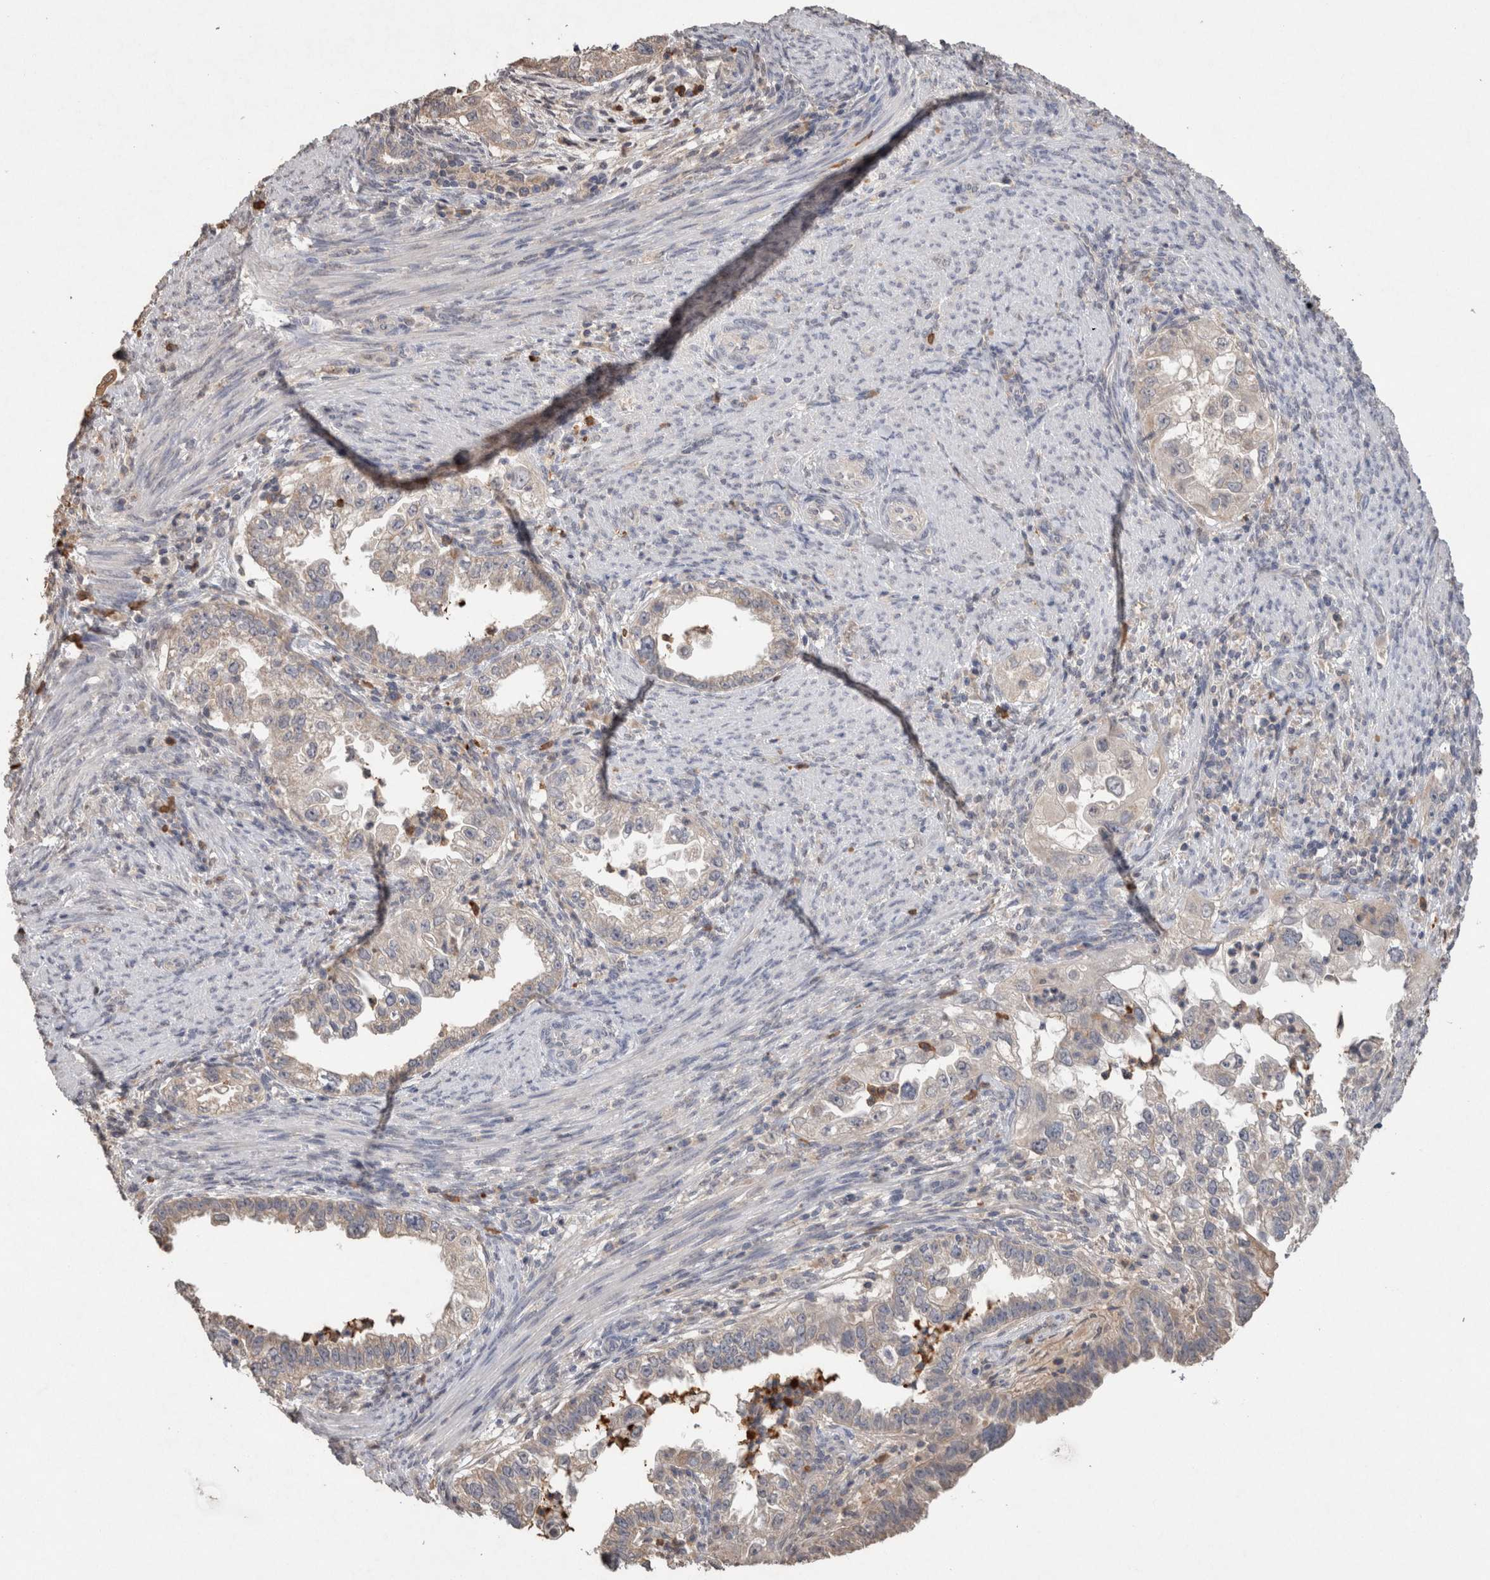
{"staining": {"intensity": "weak", "quantity": "<25%", "location": "cytoplasmic/membranous"}, "tissue": "endometrial cancer", "cell_type": "Tumor cells", "image_type": "cancer", "snomed": [{"axis": "morphology", "description": "Adenocarcinoma, NOS"}, {"axis": "topography", "description": "Endometrium"}], "caption": "Tumor cells are negative for protein expression in human endometrial adenocarcinoma.", "gene": "FABP7", "patient": {"sex": "female", "age": 85}}